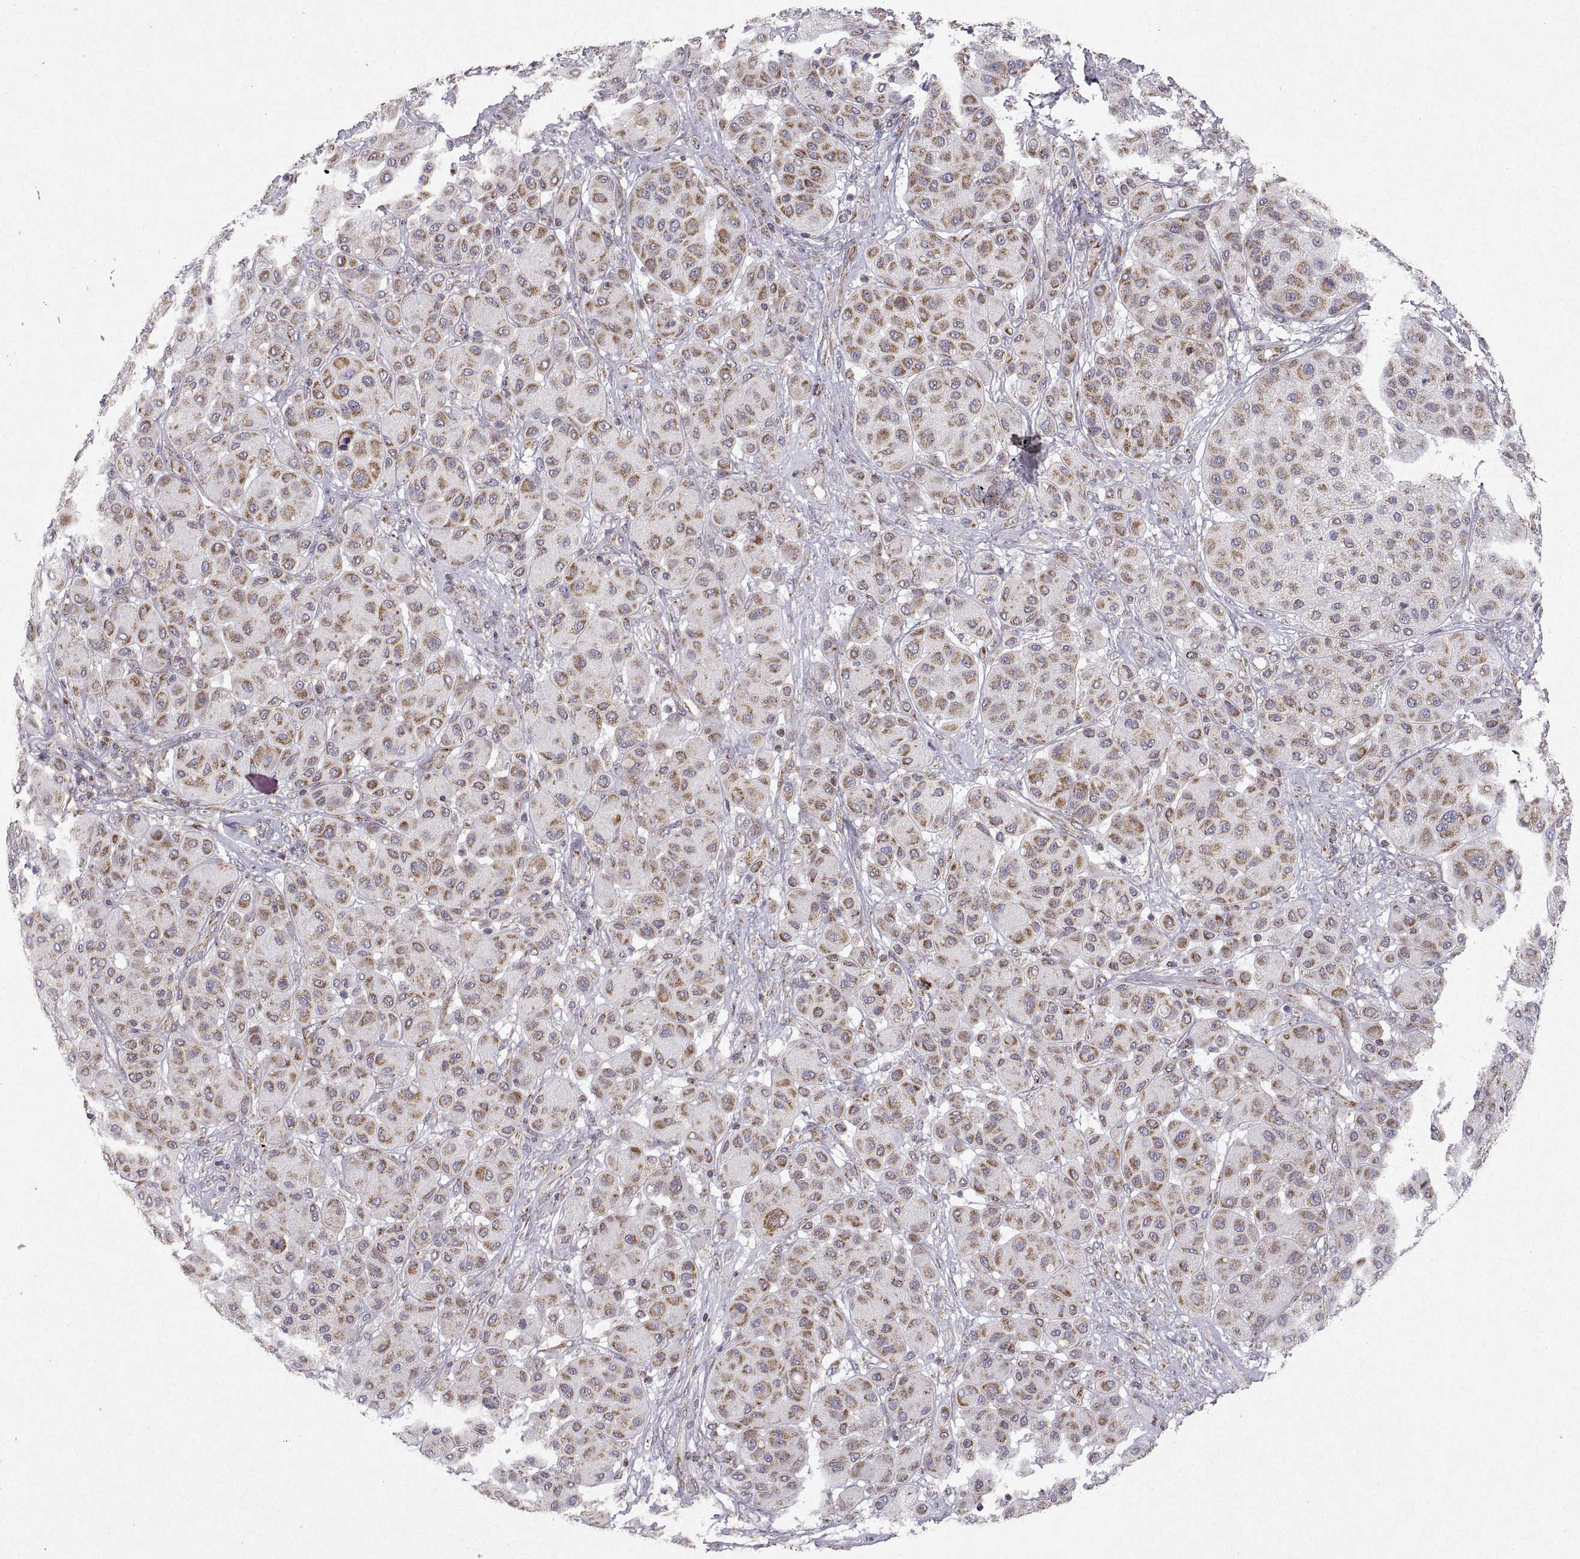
{"staining": {"intensity": "moderate", "quantity": "25%-75%", "location": "cytoplasmic/membranous"}, "tissue": "melanoma", "cell_type": "Tumor cells", "image_type": "cancer", "snomed": [{"axis": "morphology", "description": "Malignant melanoma, Metastatic site"}, {"axis": "topography", "description": "Smooth muscle"}], "caption": "High-magnification brightfield microscopy of melanoma stained with DAB (brown) and counterstained with hematoxylin (blue). tumor cells exhibit moderate cytoplasmic/membranous expression is seen in approximately25%-75% of cells.", "gene": "MANBAL", "patient": {"sex": "male", "age": 41}}